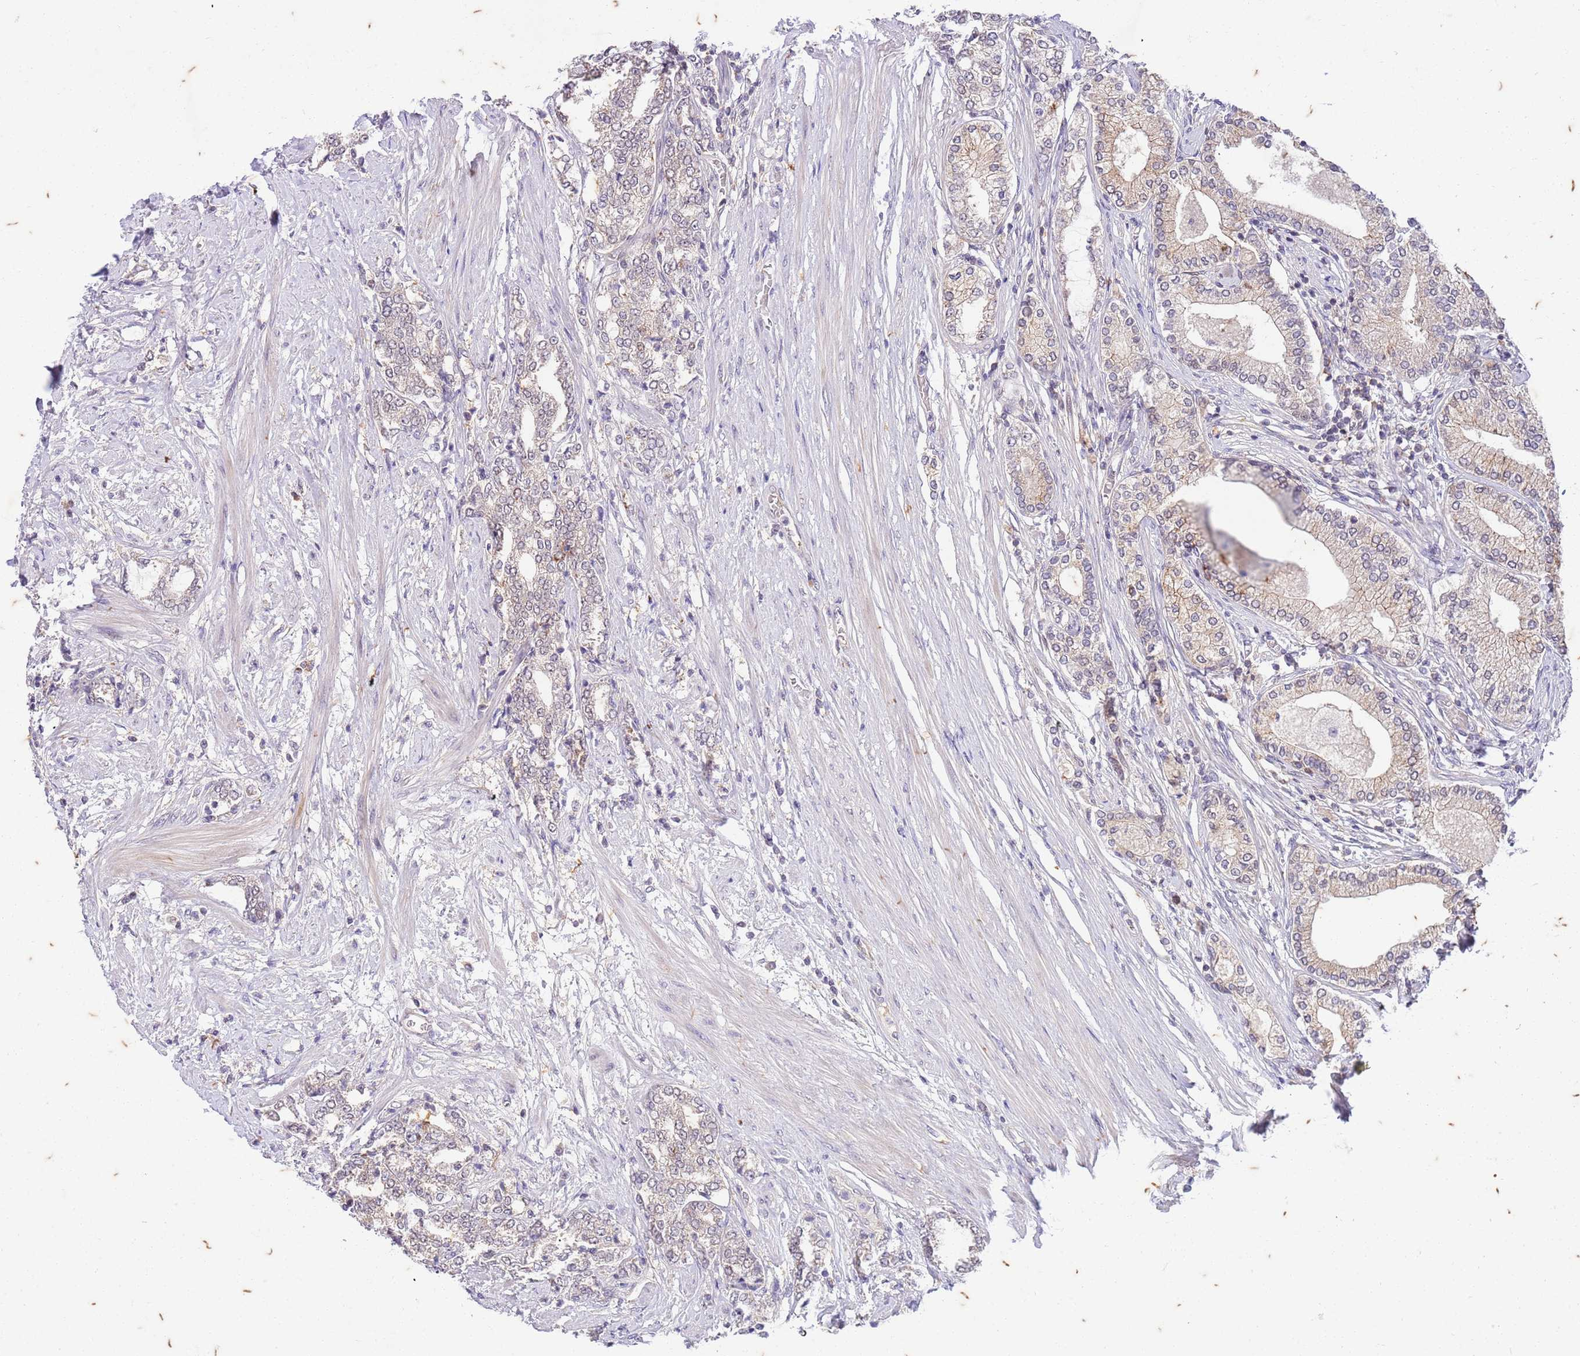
{"staining": {"intensity": "weak", "quantity": "25%-75%", "location": "cytoplasmic/membranous"}, "tissue": "prostate cancer", "cell_type": "Tumor cells", "image_type": "cancer", "snomed": [{"axis": "morphology", "description": "Adenocarcinoma, High grade"}, {"axis": "topography", "description": "Prostate"}], "caption": "This is a histology image of IHC staining of high-grade adenocarcinoma (prostate), which shows weak expression in the cytoplasmic/membranous of tumor cells.", "gene": "RAPGEF3", "patient": {"sex": "male", "age": 64}}